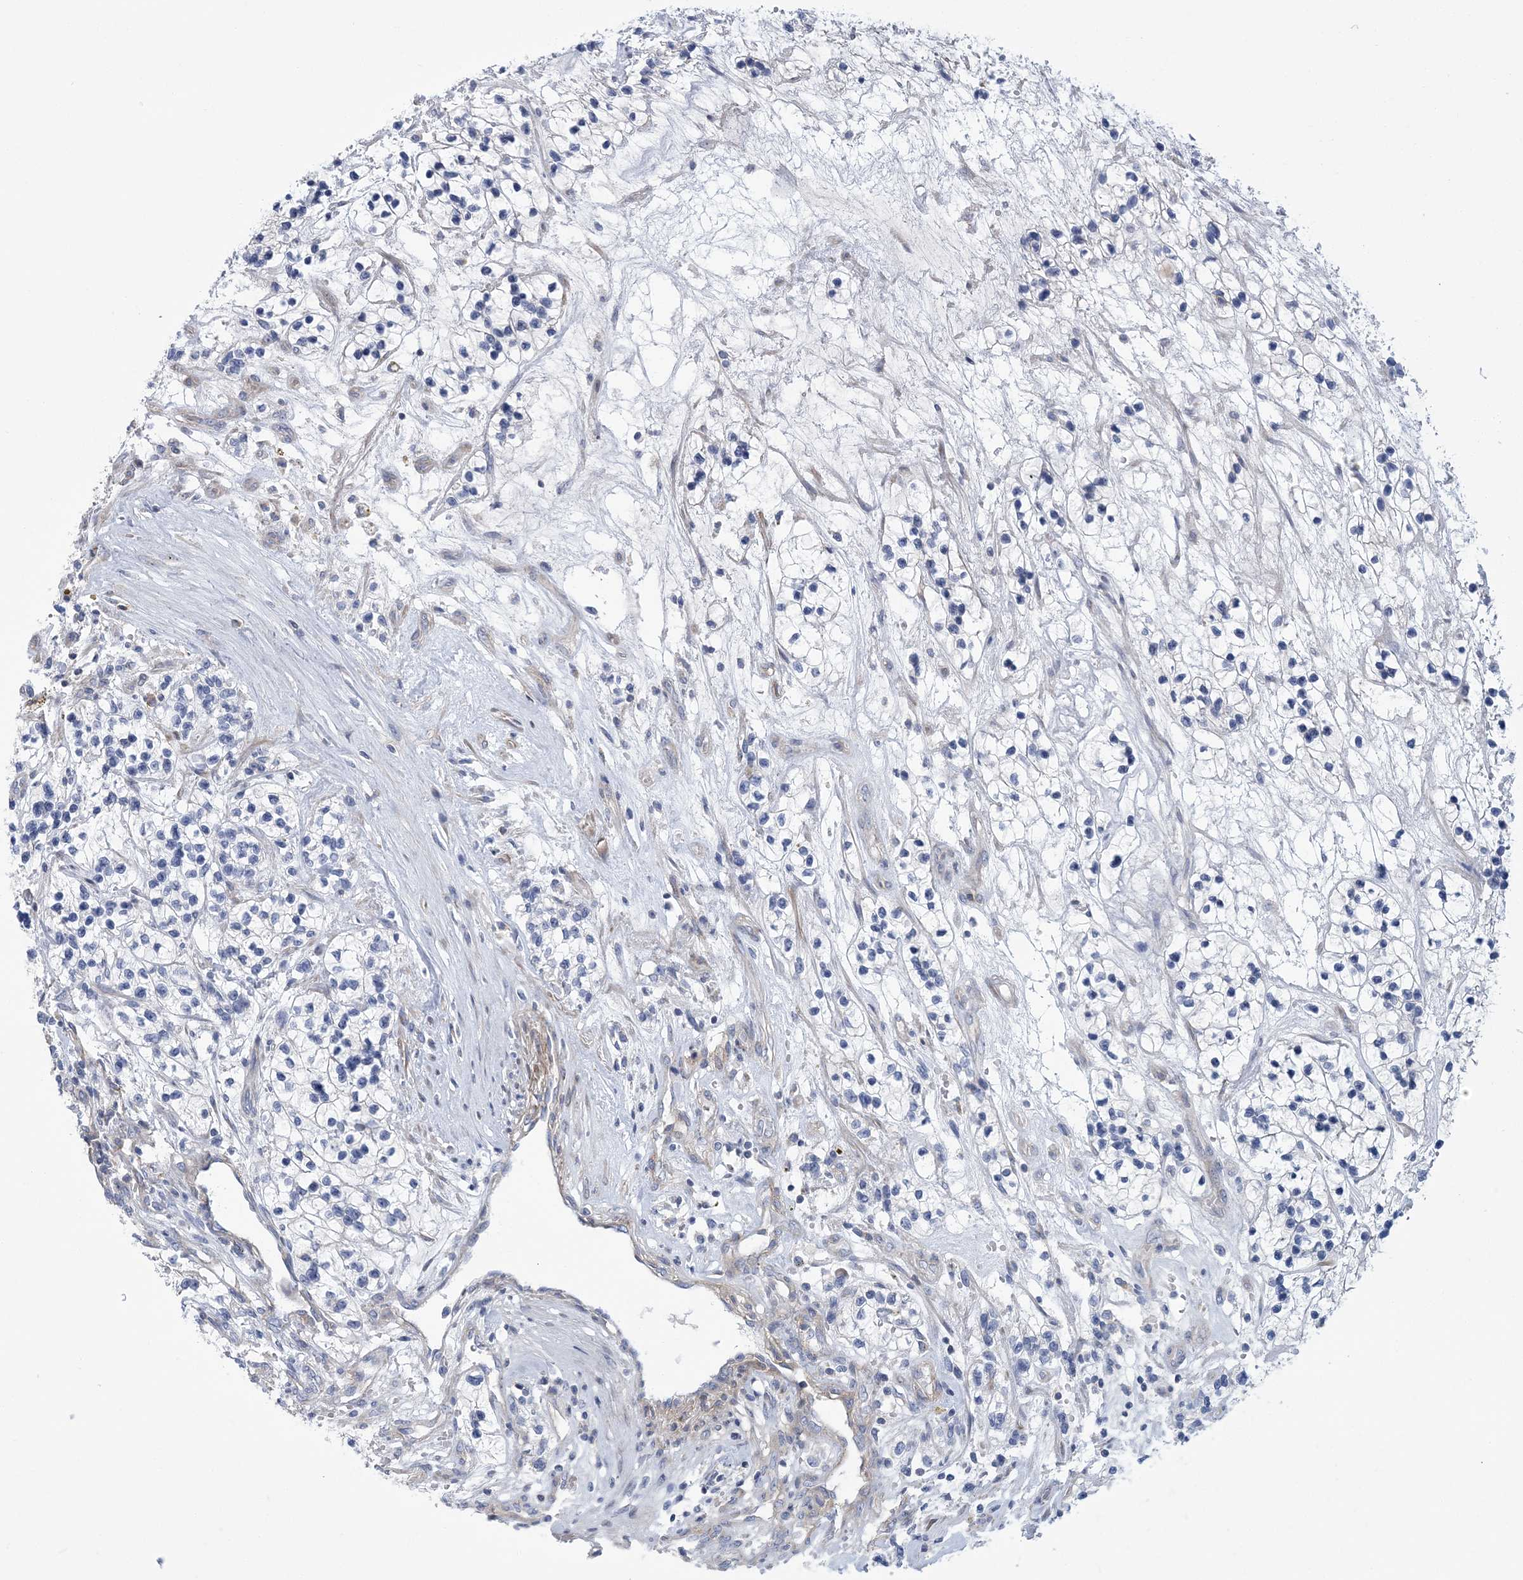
{"staining": {"intensity": "negative", "quantity": "none", "location": "none"}, "tissue": "renal cancer", "cell_type": "Tumor cells", "image_type": "cancer", "snomed": [{"axis": "morphology", "description": "Adenocarcinoma, NOS"}, {"axis": "topography", "description": "Kidney"}], "caption": "Protein analysis of adenocarcinoma (renal) exhibits no significant staining in tumor cells.", "gene": "ARSJ", "patient": {"sex": "female", "age": 57}}